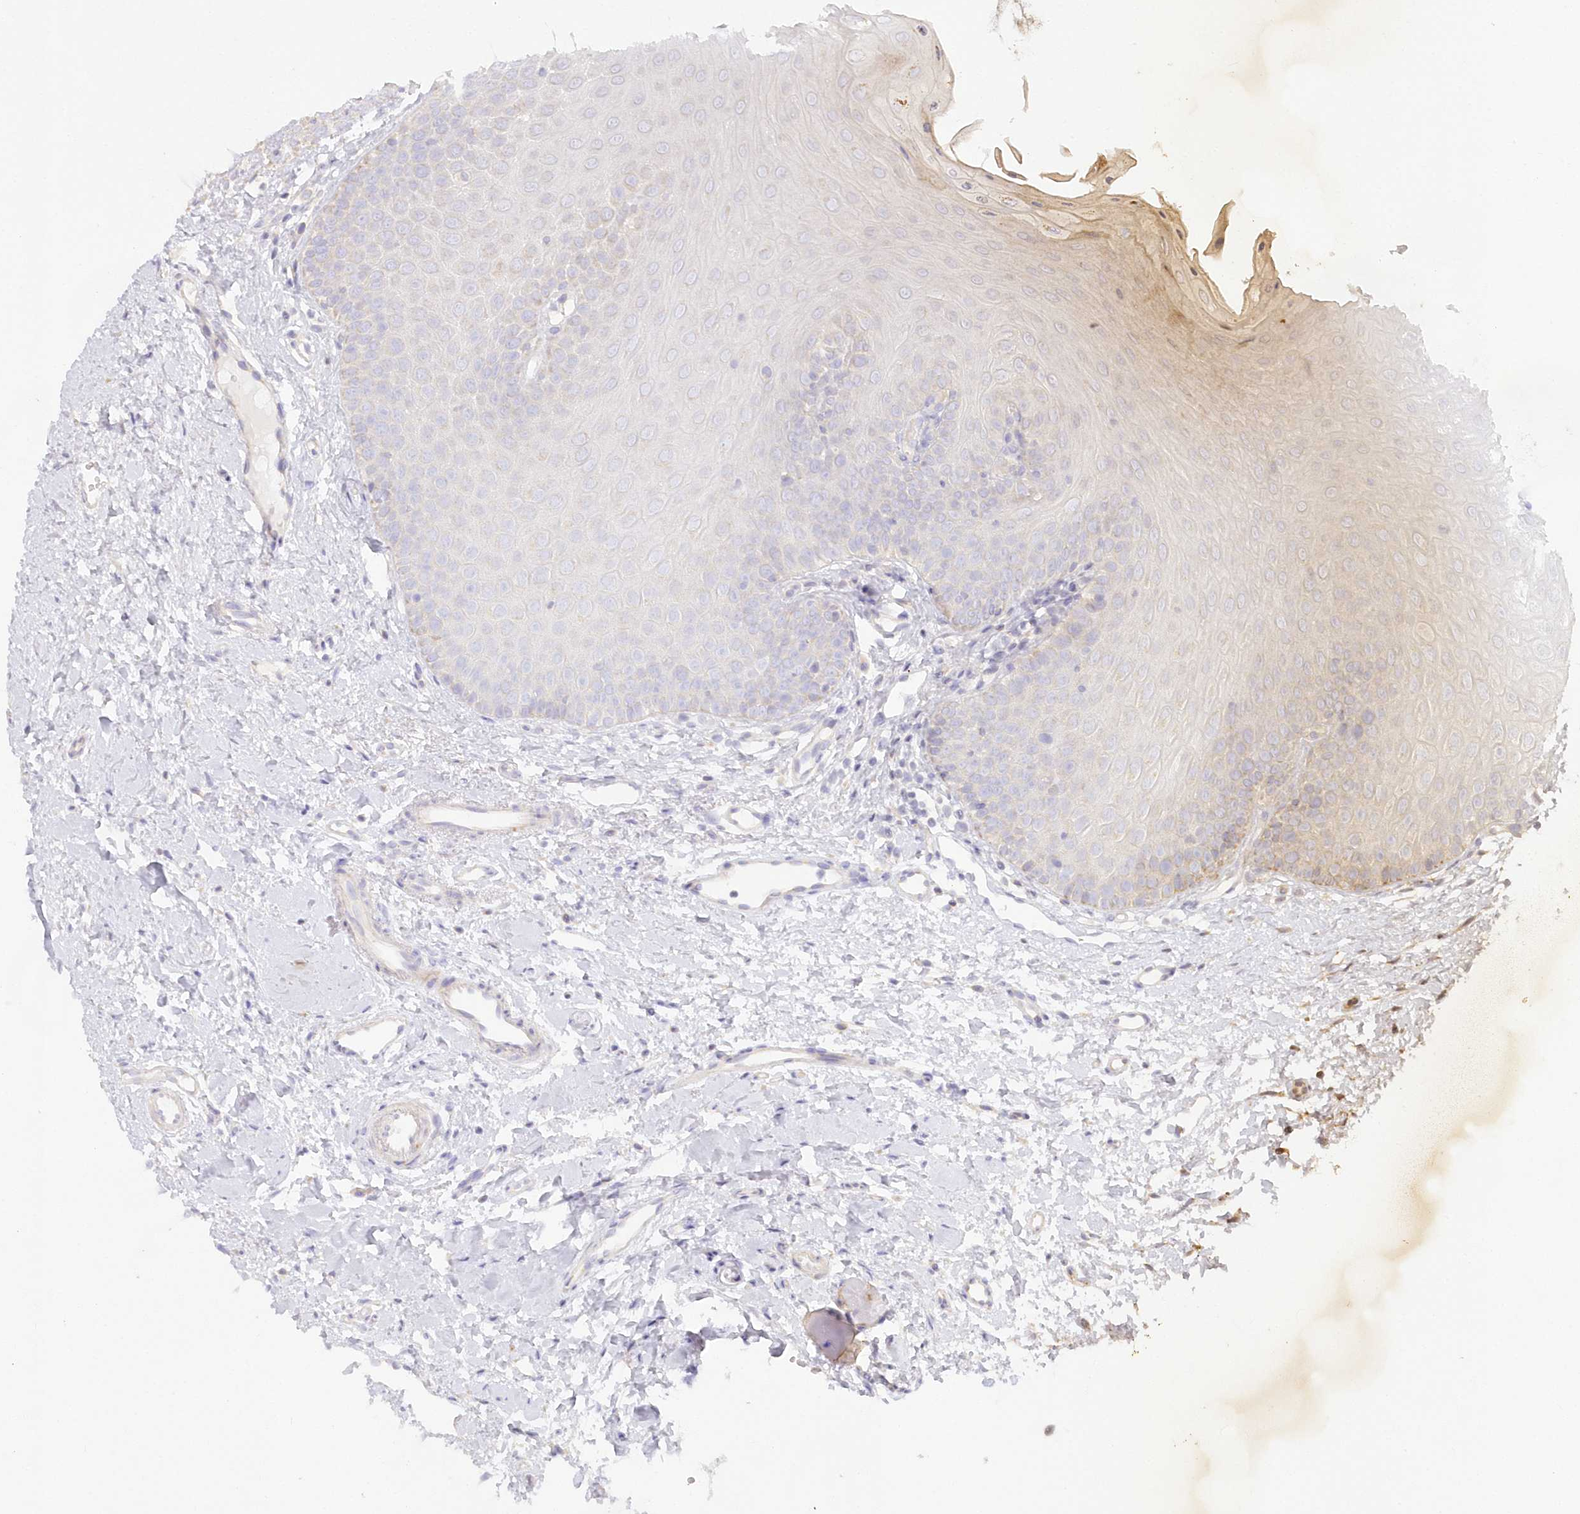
{"staining": {"intensity": "weak", "quantity": "25%-75%", "location": "cytoplasmic/membranous"}, "tissue": "oral mucosa", "cell_type": "Squamous epithelial cells", "image_type": "normal", "snomed": [{"axis": "morphology", "description": "Normal tissue, NOS"}, {"axis": "topography", "description": "Oral tissue"}], "caption": "DAB (3,3'-diaminobenzidine) immunohistochemical staining of normal oral mucosa shows weak cytoplasmic/membranous protein expression in about 25%-75% of squamous epithelial cells. (Brightfield microscopy of DAB IHC at high magnification).", "gene": "TBC1D14", "patient": {"sex": "female", "age": 68}}